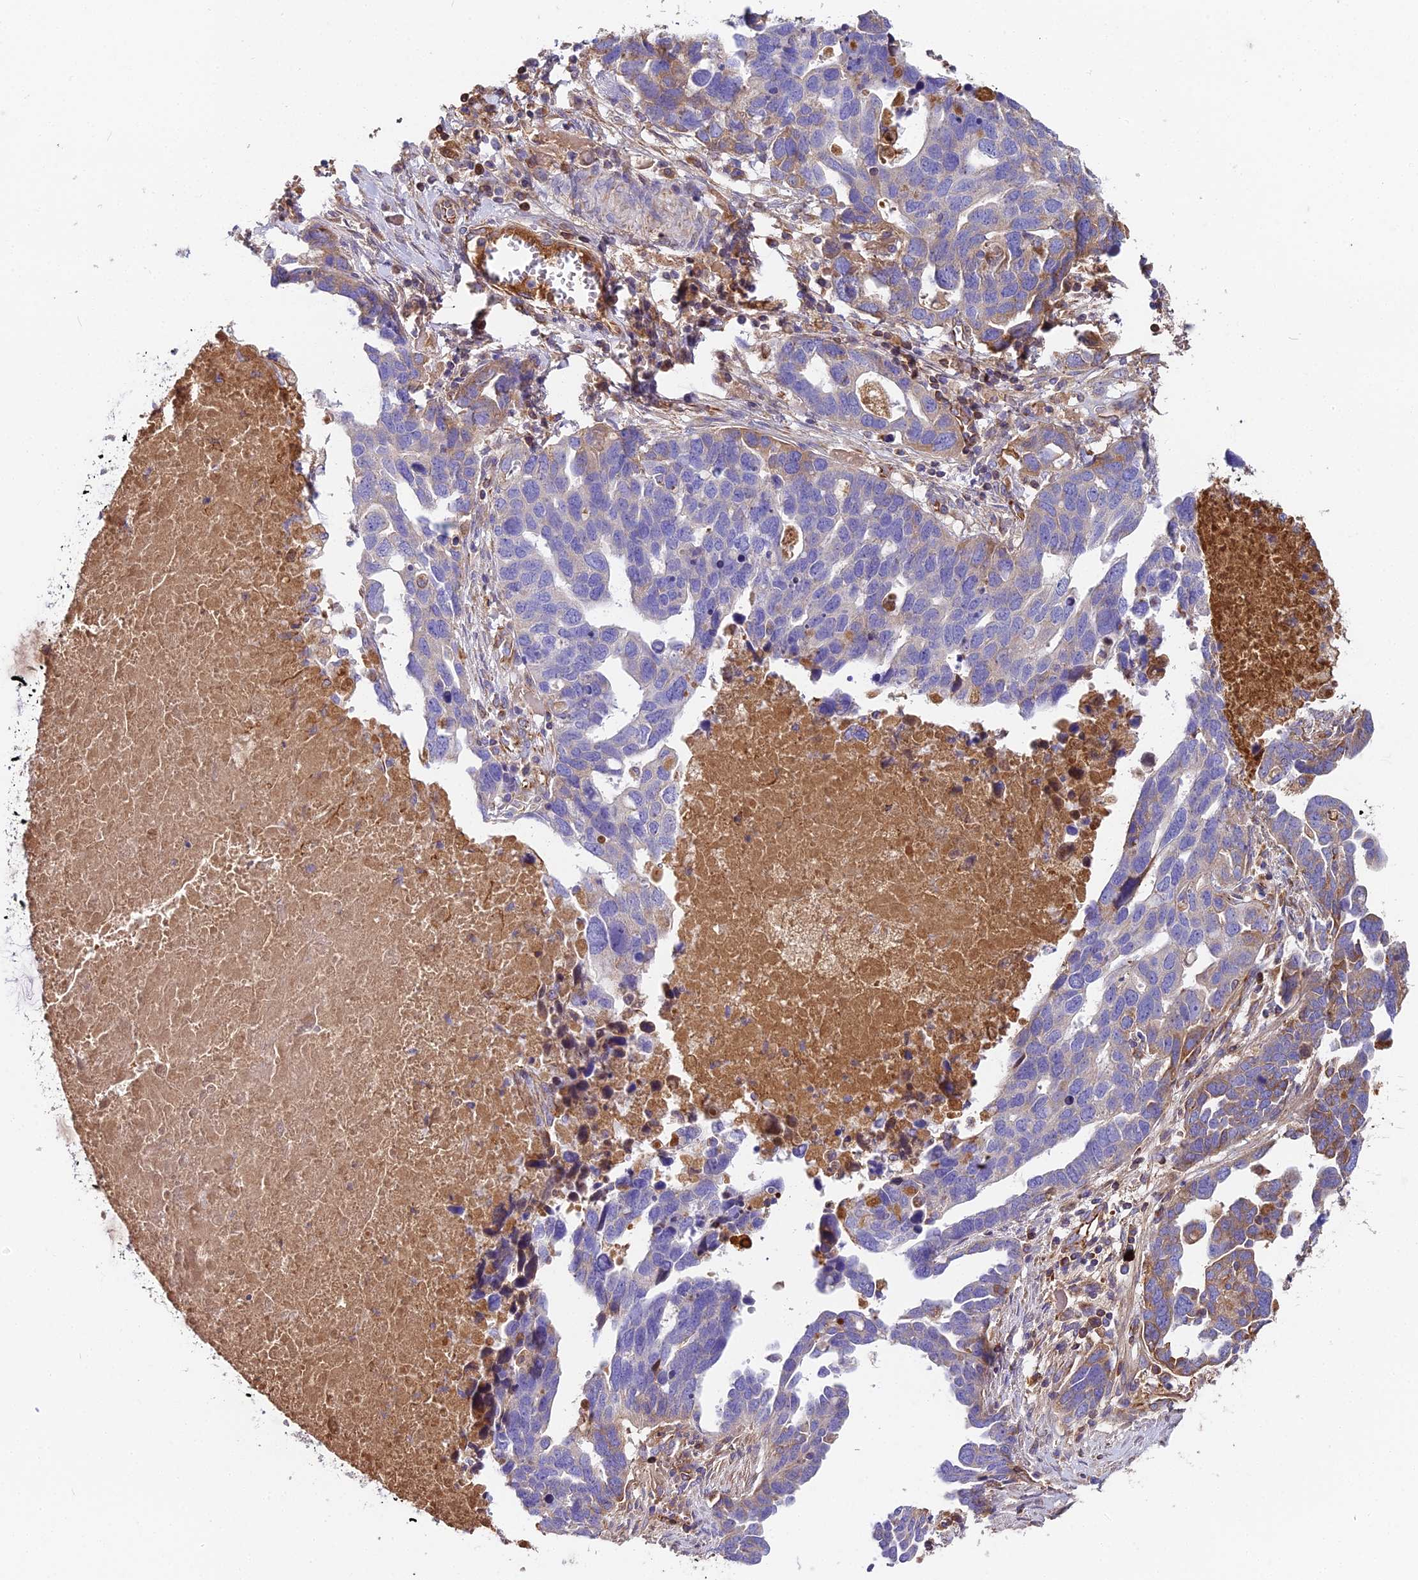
{"staining": {"intensity": "moderate", "quantity": "<25%", "location": "cytoplasmic/membranous"}, "tissue": "ovarian cancer", "cell_type": "Tumor cells", "image_type": "cancer", "snomed": [{"axis": "morphology", "description": "Cystadenocarcinoma, serous, NOS"}, {"axis": "topography", "description": "Ovary"}], "caption": "Ovarian serous cystadenocarcinoma stained for a protein demonstrates moderate cytoplasmic/membranous positivity in tumor cells.", "gene": "BEX4", "patient": {"sex": "female", "age": 54}}